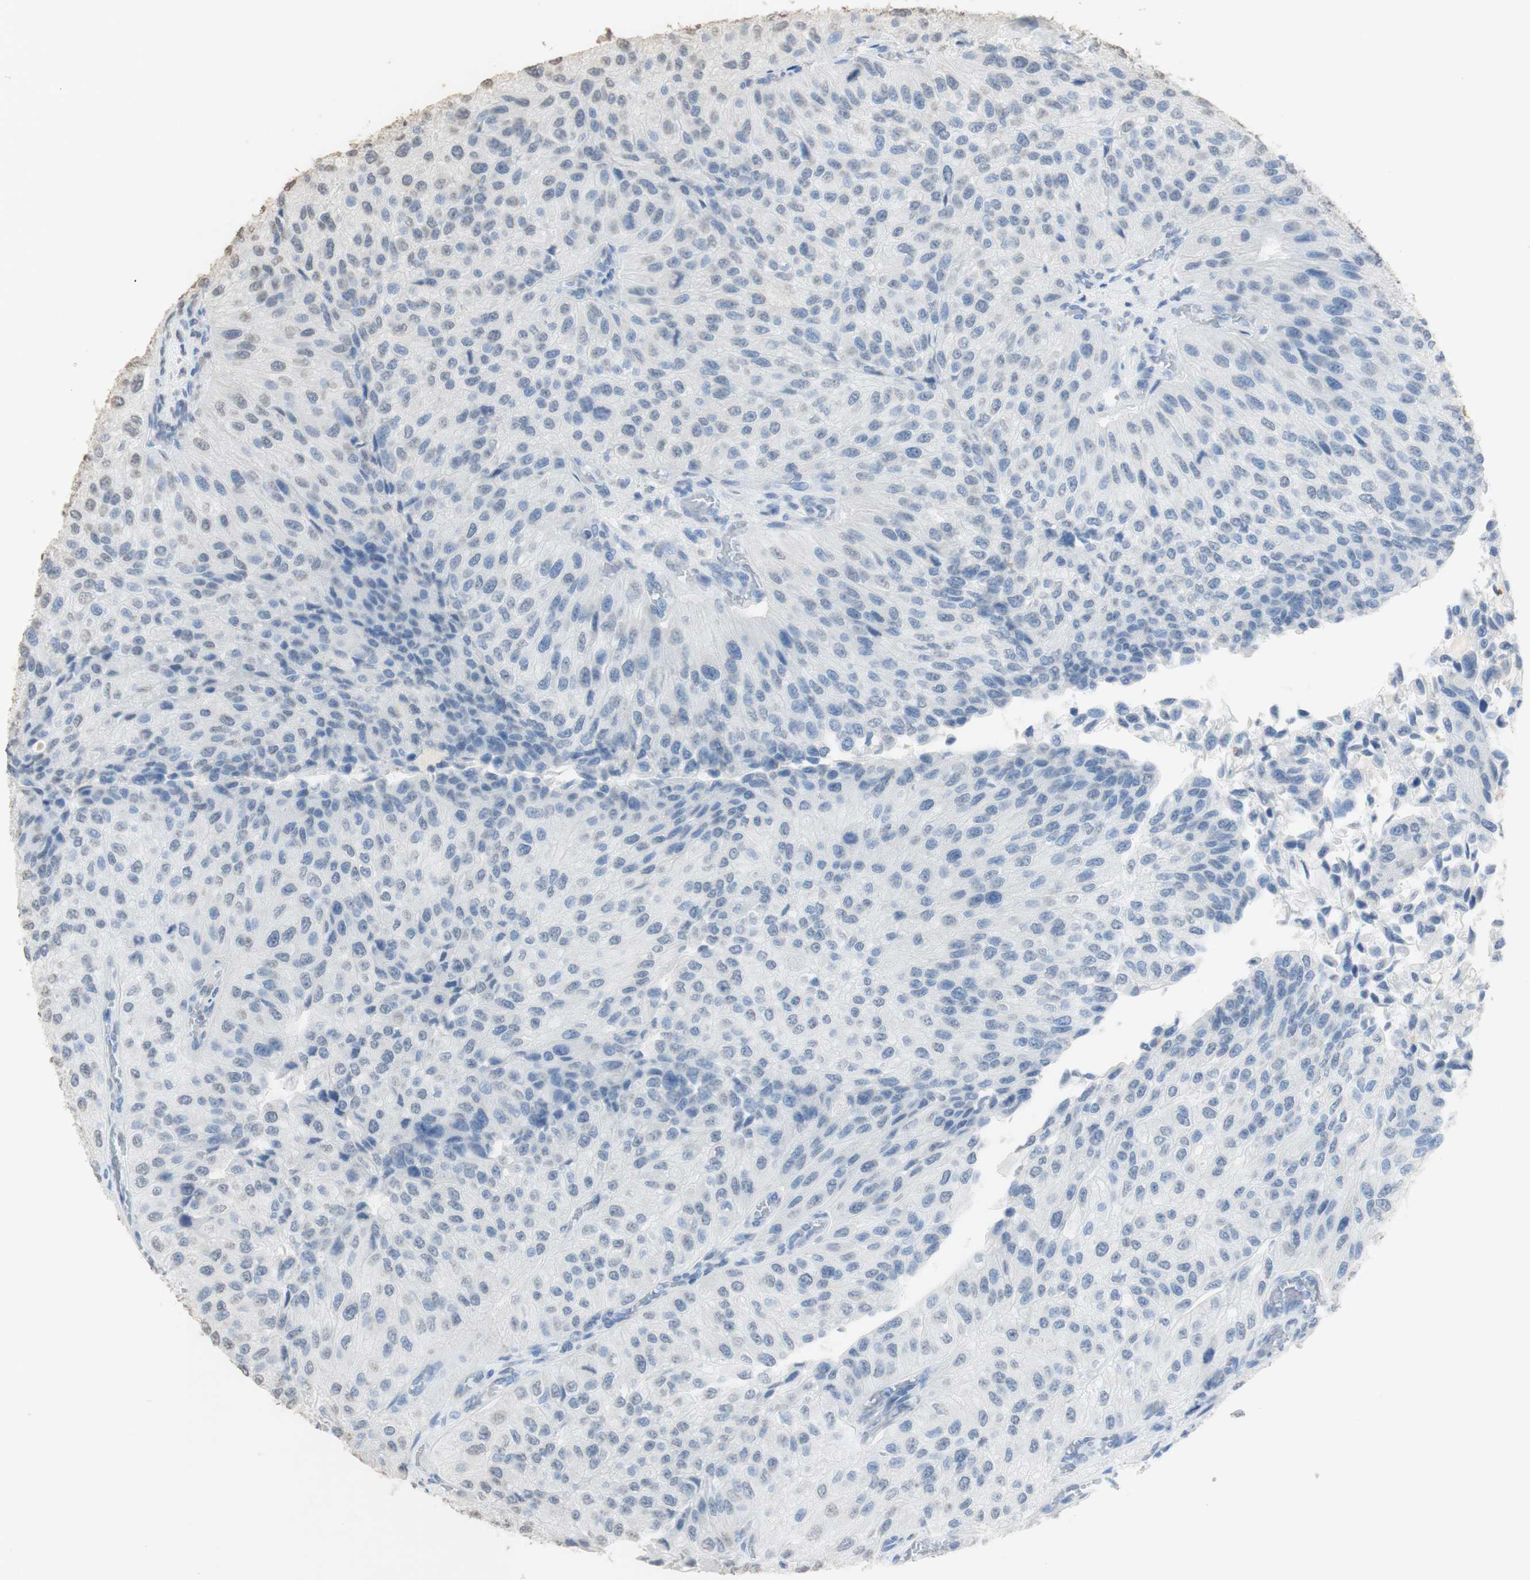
{"staining": {"intensity": "negative", "quantity": "none", "location": "none"}, "tissue": "urothelial cancer", "cell_type": "Tumor cells", "image_type": "cancer", "snomed": [{"axis": "morphology", "description": "Urothelial carcinoma, High grade"}, {"axis": "topography", "description": "Kidney"}, {"axis": "topography", "description": "Urinary bladder"}], "caption": "A micrograph of urothelial cancer stained for a protein shows no brown staining in tumor cells. (DAB IHC with hematoxylin counter stain).", "gene": "L1CAM", "patient": {"sex": "male", "age": 77}}